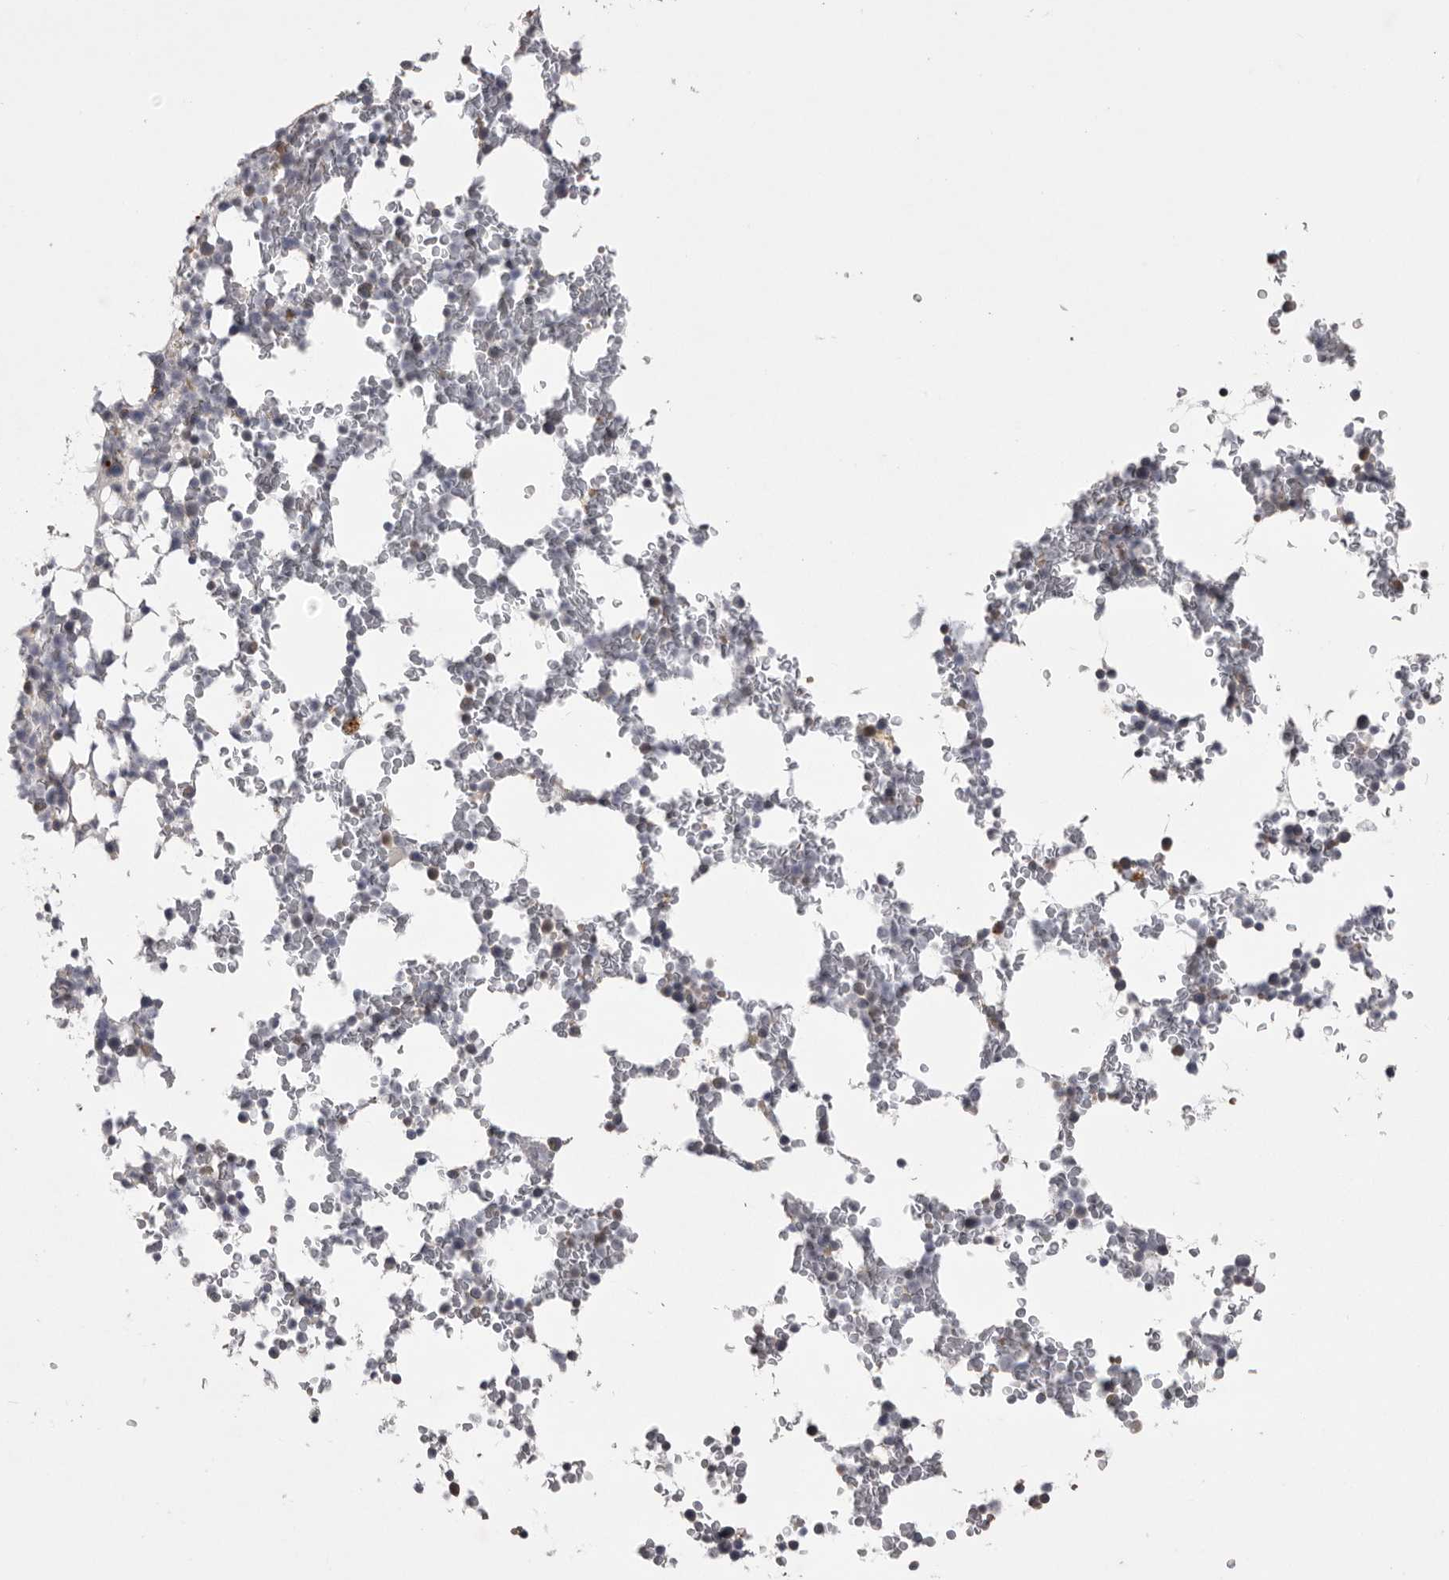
{"staining": {"intensity": "weak", "quantity": "25%-75%", "location": "cytoplasmic/membranous"}, "tissue": "bone marrow", "cell_type": "Hematopoietic cells", "image_type": "normal", "snomed": [{"axis": "morphology", "description": "Normal tissue, NOS"}, {"axis": "topography", "description": "Bone marrow"}], "caption": "Protein staining reveals weak cytoplasmic/membranous expression in about 25%-75% of hematopoietic cells in unremarkable bone marrow.", "gene": "WDR47", "patient": {"sex": "male", "age": 58}}